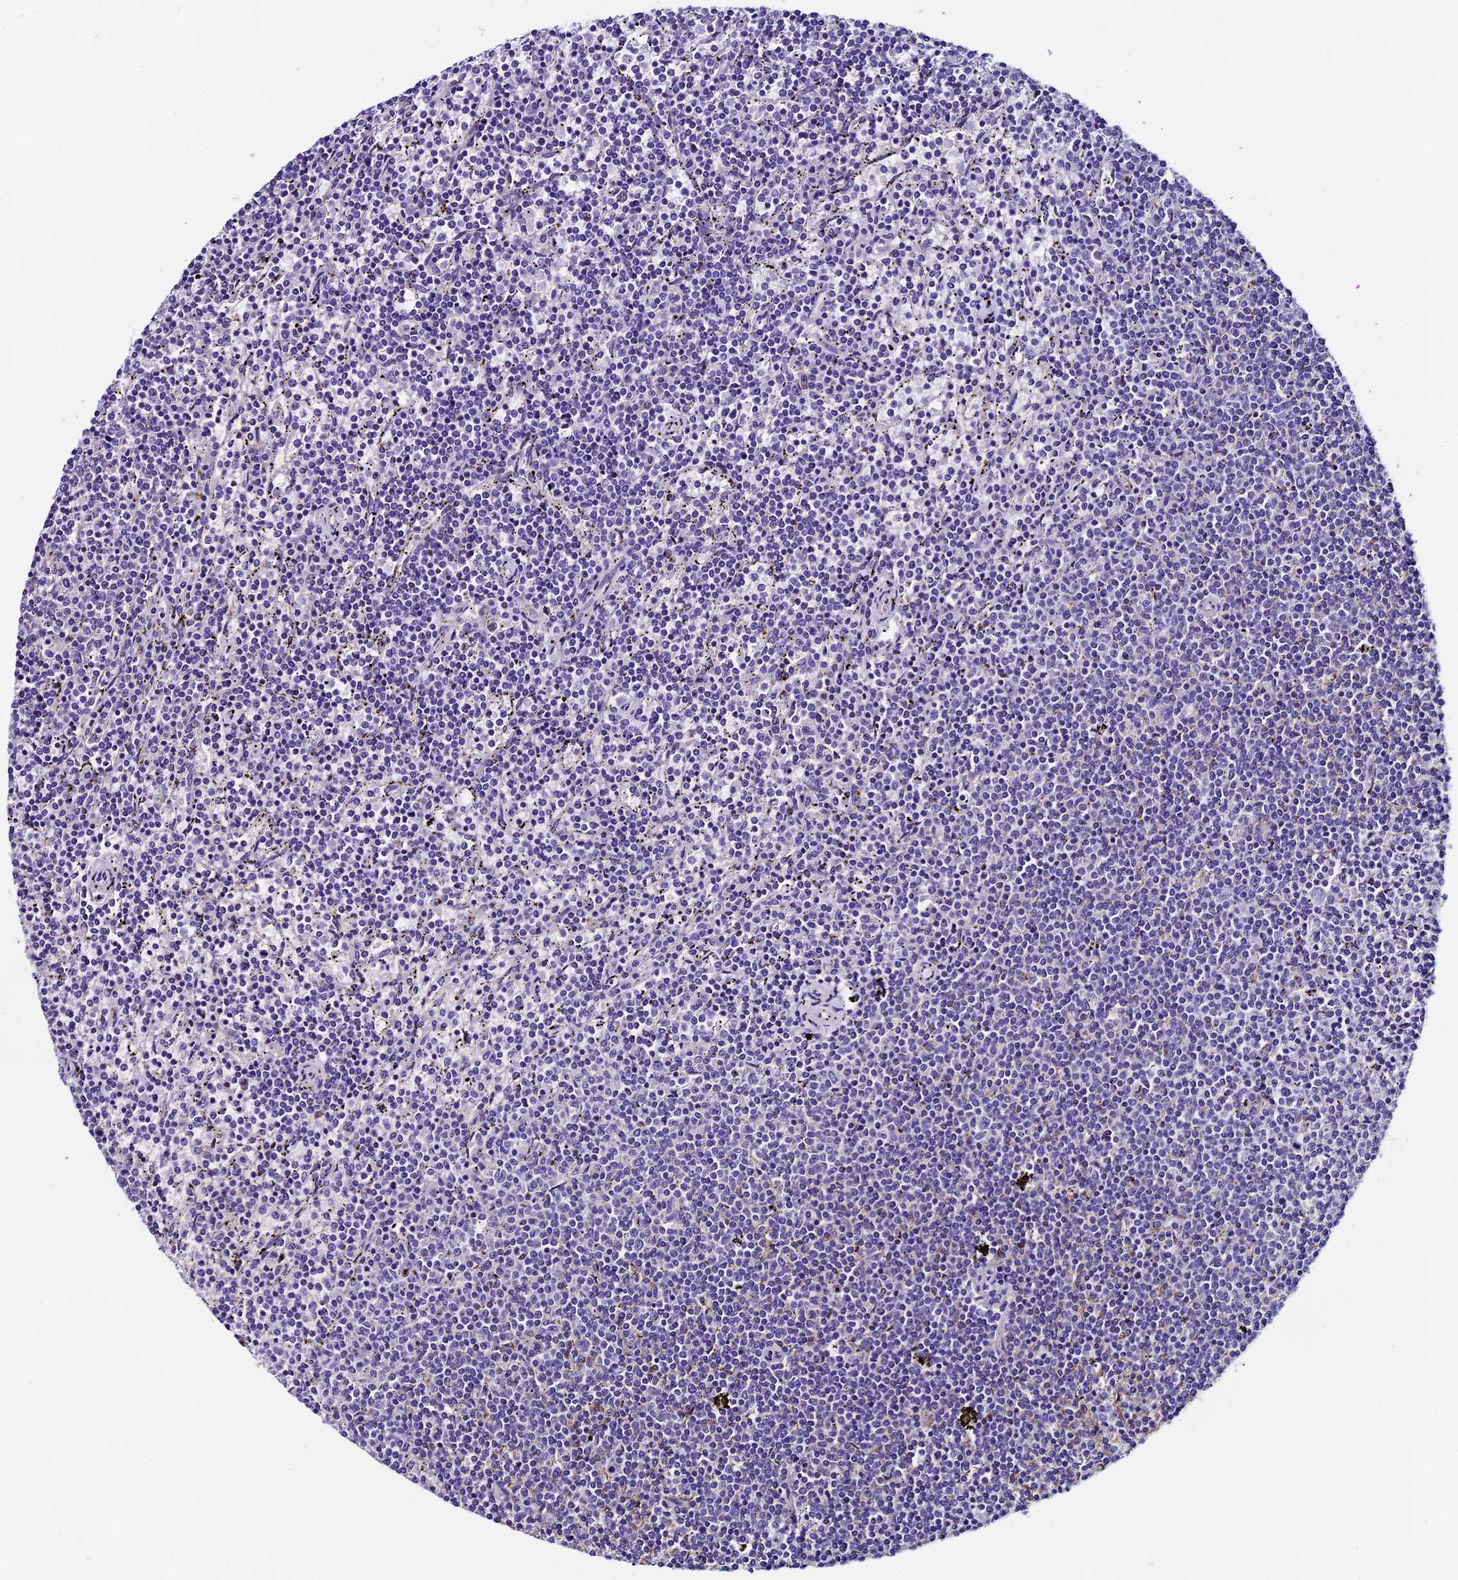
{"staining": {"intensity": "negative", "quantity": "none", "location": "none"}, "tissue": "lymphoma", "cell_type": "Tumor cells", "image_type": "cancer", "snomed": [{"axis": "morphology", "description": "Malignant lymphoma, non-Hodgkin's type, Low grade"}, {"axis": "topography", "description": "Spleen"}], "caption": "DAB (3,3'-diaminobenzidine) immunohistochemical staining of human lymphoma exhibits no significant positivity in tumor cells. The staining was performed using DAB (3,3'-diaminobenzidine) to visualize the protein expression in brown, while the nuclei were stained in blue with hematoxylin (Magnification: 20x).", "gene": "COMTD1", "patient": {"sex": "female", "age": 50}}